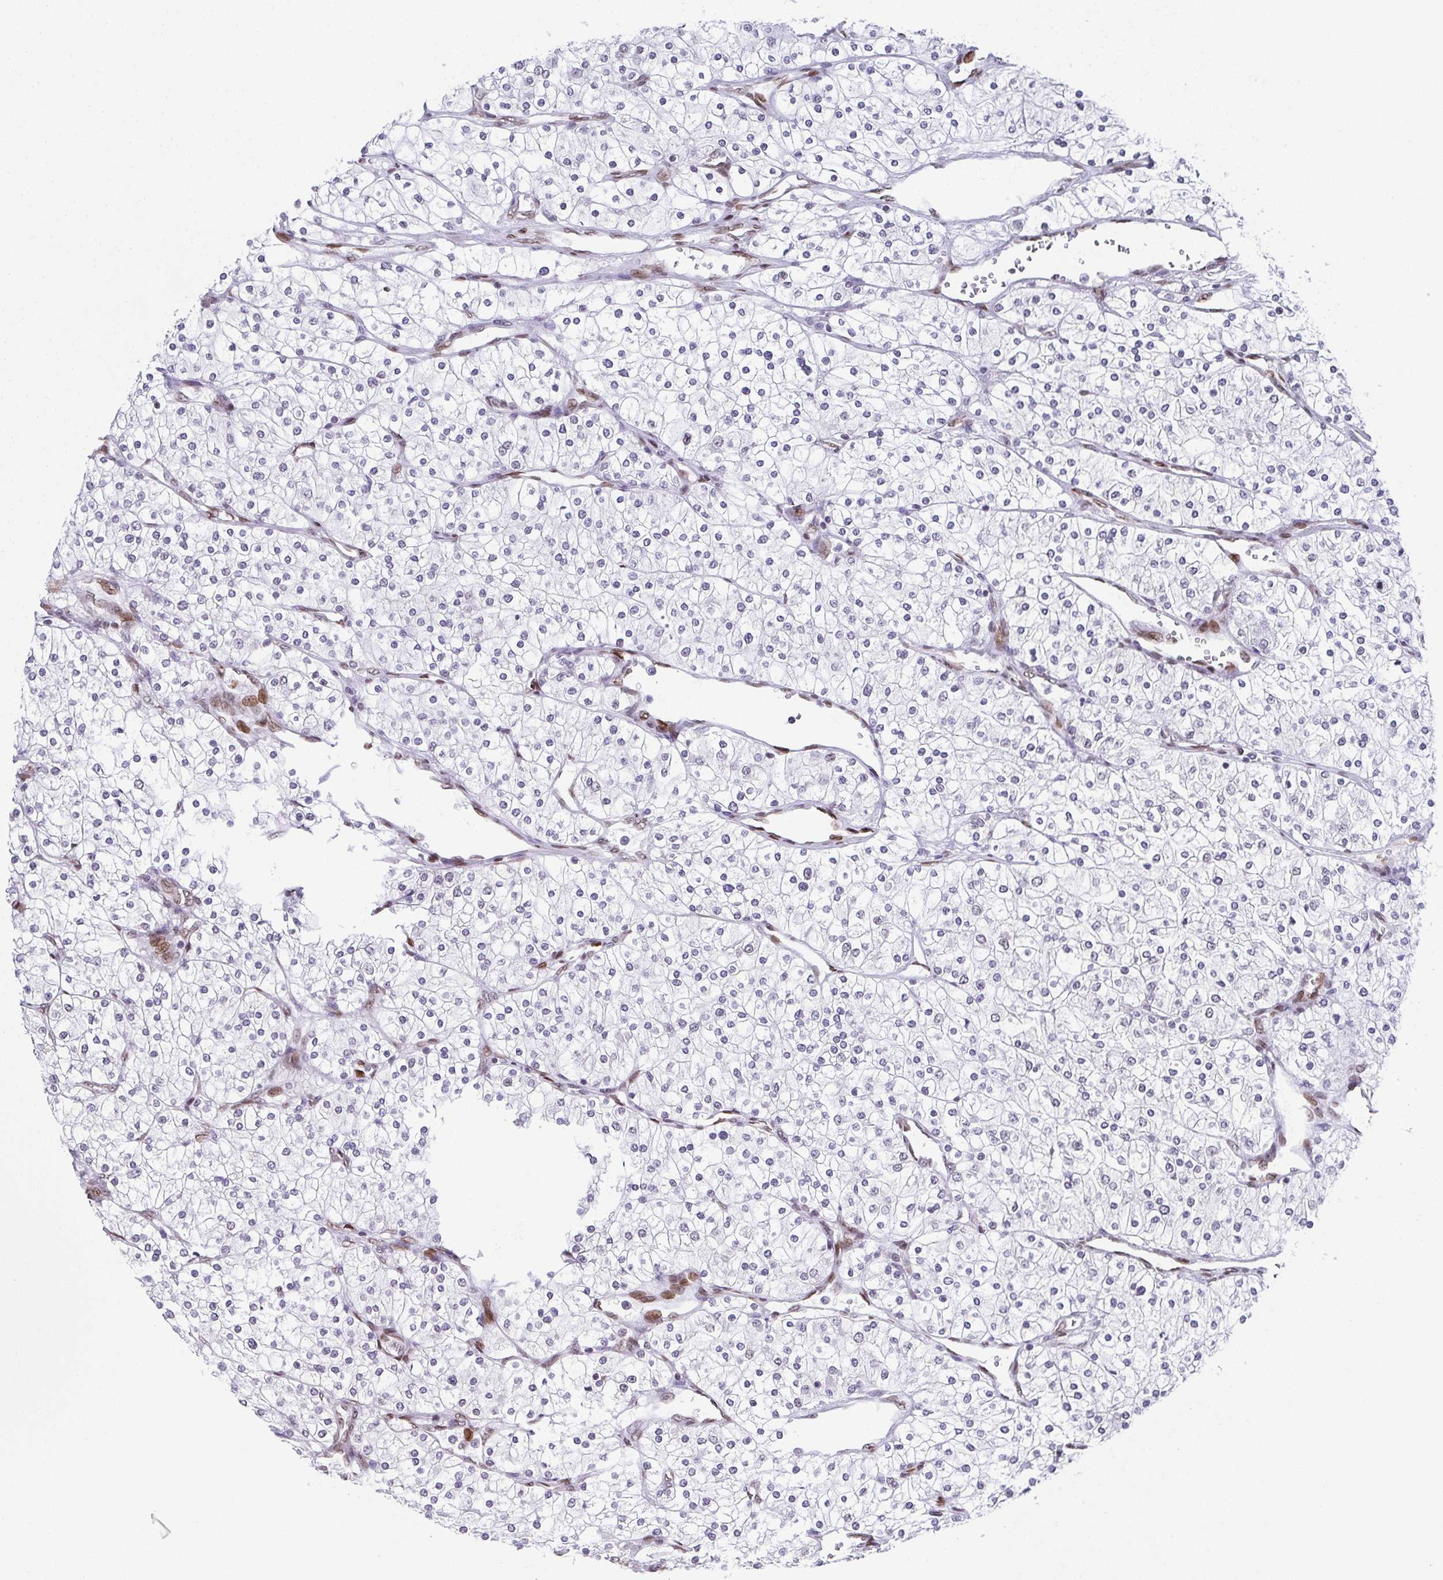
{"staining": {"intensity": "negative", "quantity": "none", "location": "none"}, "tissue": "renal cancer", "cell_type": "Tumor cells", "image_type": "cancer", "snomed": [{"axis": "morphology", "description": "Adenocarcinoma, NOS"}, {"axis": "topography", "description": "Kidney"}], "caption": "Immunohistochemistry (IHC) micrograph of neoplastic tissue: human renal adenocarcinoma stained with DAB (3,3'-diaminobenzidine) displays no significant protein staining in tumor cells.", "gene": "RB1", "patient": {"sex": "male", "age": 80}}